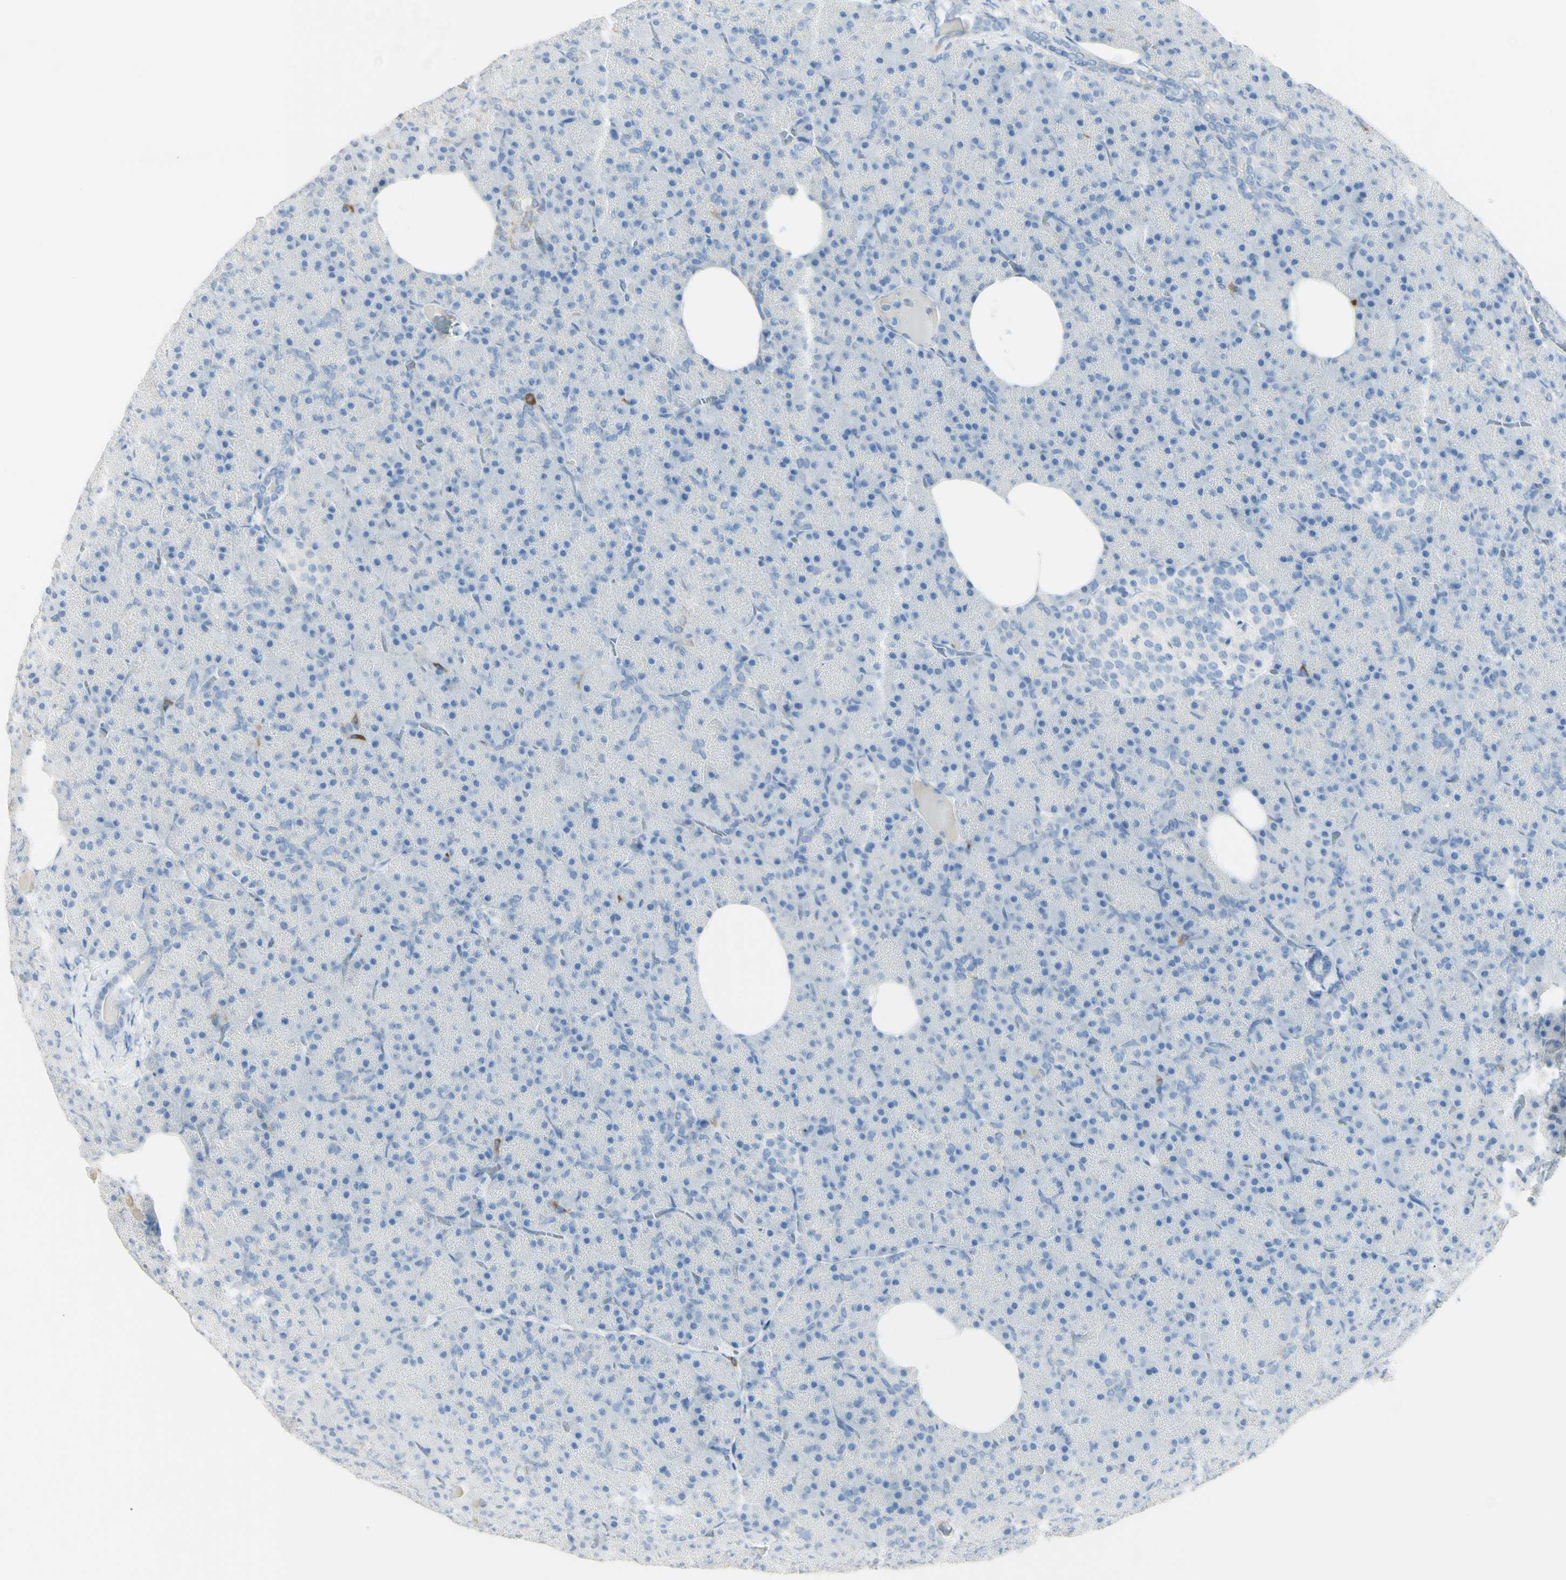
{"staining": {"intensity": "negative", "quantity": "none", "location": "none"}, "tissue": "pancreas", "cell_type": "Exocrine glandular cells", "image_type": "normal", "snomed": [{"axis": "morphology", "description": "Normal tissue, NOS"}, {"axis": "topography", "description": "Pancreas"}], "caption": "High magnification brightfield microscopy of benign pancreas stained with DAB (brown) and counterstained with hematoxylin (blue): exocrine glandular cells show no significant positivity. (DAB immunohistochemistry (IHC) visualized using brightfield microscopy, high magnification).", "gene": "LETM1", "patient": {"sex": "female", "age": 35}}